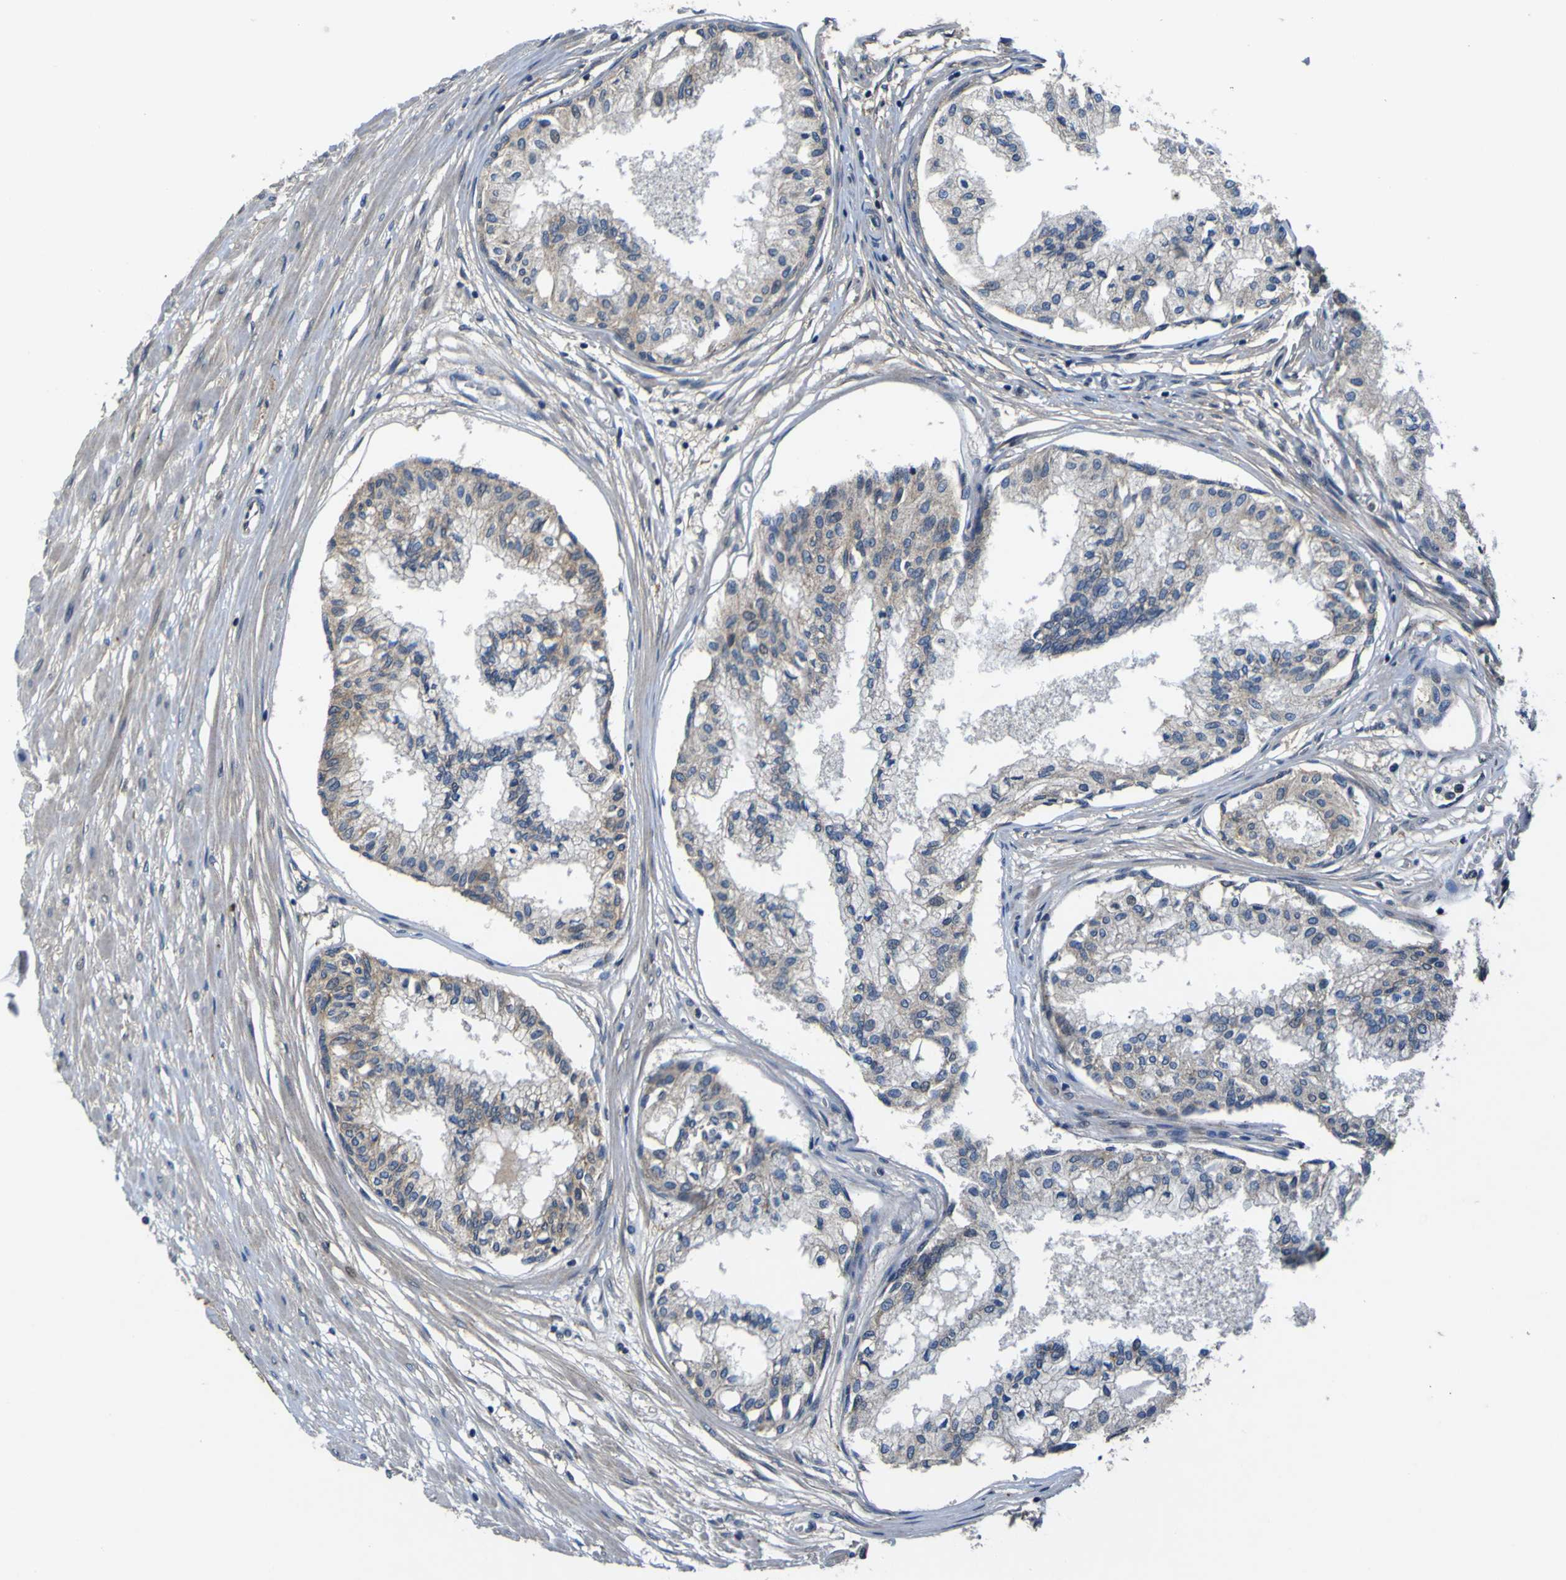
{"staining": {"intensity": "weak", "quantity": ">75%", "location": "cytoplasmic/membranous"}, "tissue": "prostate", "cell_type": "Glandular cells", "image_type": "normal", "snomed": [{"axis": "morphology", "description": "Normal tissue, NOS"}, {"axis": "topography", "description": "Prostate"}, {"axis": "topography", "description": "Seminal veicle"}], "caption": "Glandular cells show weak cytoplasmic/membranous staining in approximately >75% of cells in benign prostate. The staining was performed using DAB, with brown indicating positive protein expression. Nuclei are stained blue with hematoxylin.", "gene": "EPHB4", "patient": {"sex": "male", "age": 60}}